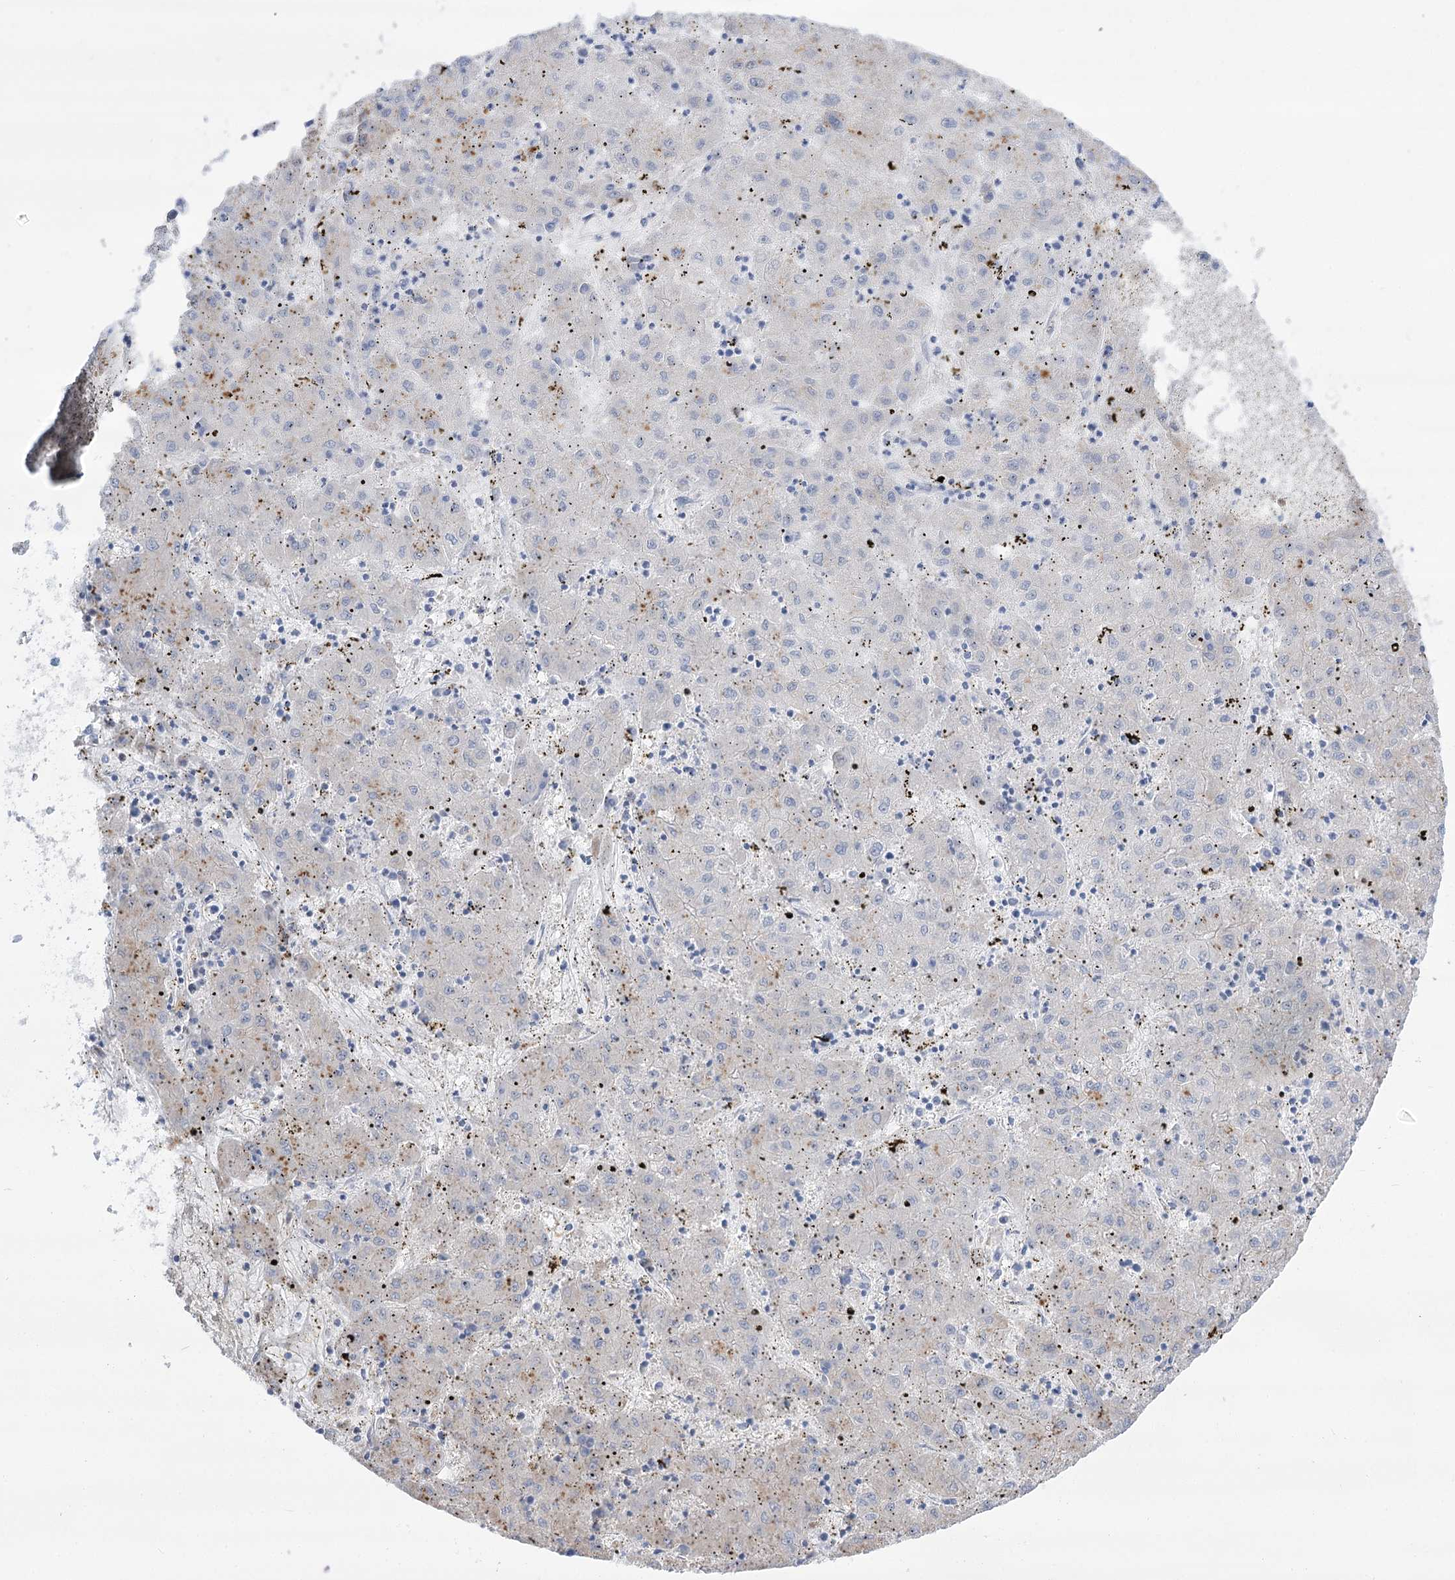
{"staining": {"intensity": "weak", "quantity": "<25%", "location": "cytoplasmic/membranous"}, "tissue": "liver cancer", "cell_type": "Tumor cells", "image_type": "cancer", "snomed": [{"axis": "morphology", "description": "Carcinoma, Hepatocellular, NOS"}, {"axis": "topography", "description": "Liver"}], "caption": "Immunohistochemical staining of human liver cancer demonstrates no significant positivity in tumor cells. The staining is performed using DAB (3,3'-diaminobenzidine) brown chromogen with nuclei counter-stained in using hematoxylin.", "gene": "SIAE", "patient": {"sex": "male", "age": 72}}